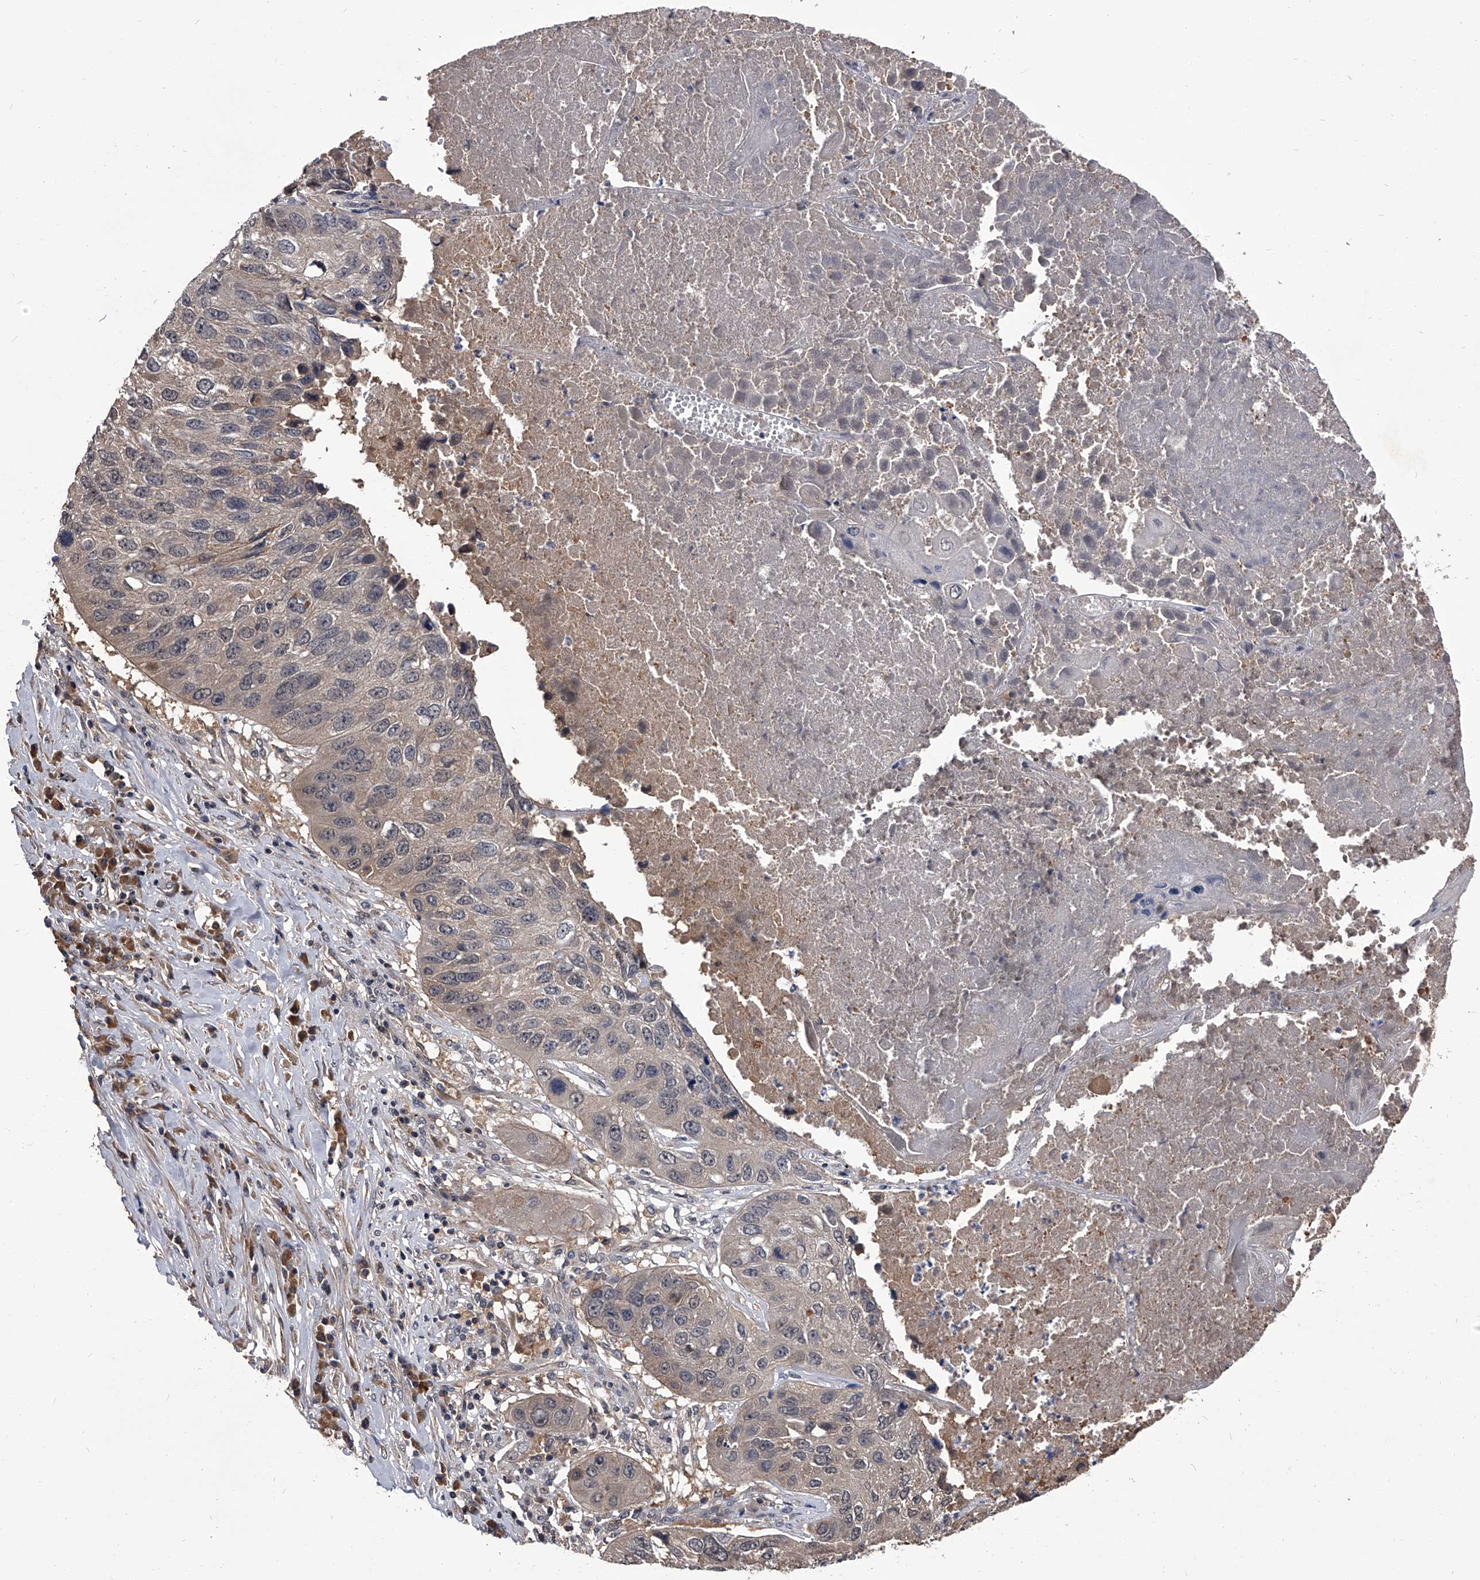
{"staining": {"intensity": "negative", "quantity": "none", "location": "none"}, "tissue": "lung cancer", "cell_type": "Tumor cells", "image_type": "cancer", "snomed": [{"axis": "morphology", "description": "Squamous cell carcinoma, NOS"}, {"axis": "topography", "description": "Lung"}], "caption": "Tumor cells are negative for brown protein staining in lung cancer (squamous cell carcinoma). Nuclei are stained in blue.", "gene": "SLC18B1", "patient": {"sex": "male", "age": 61}}